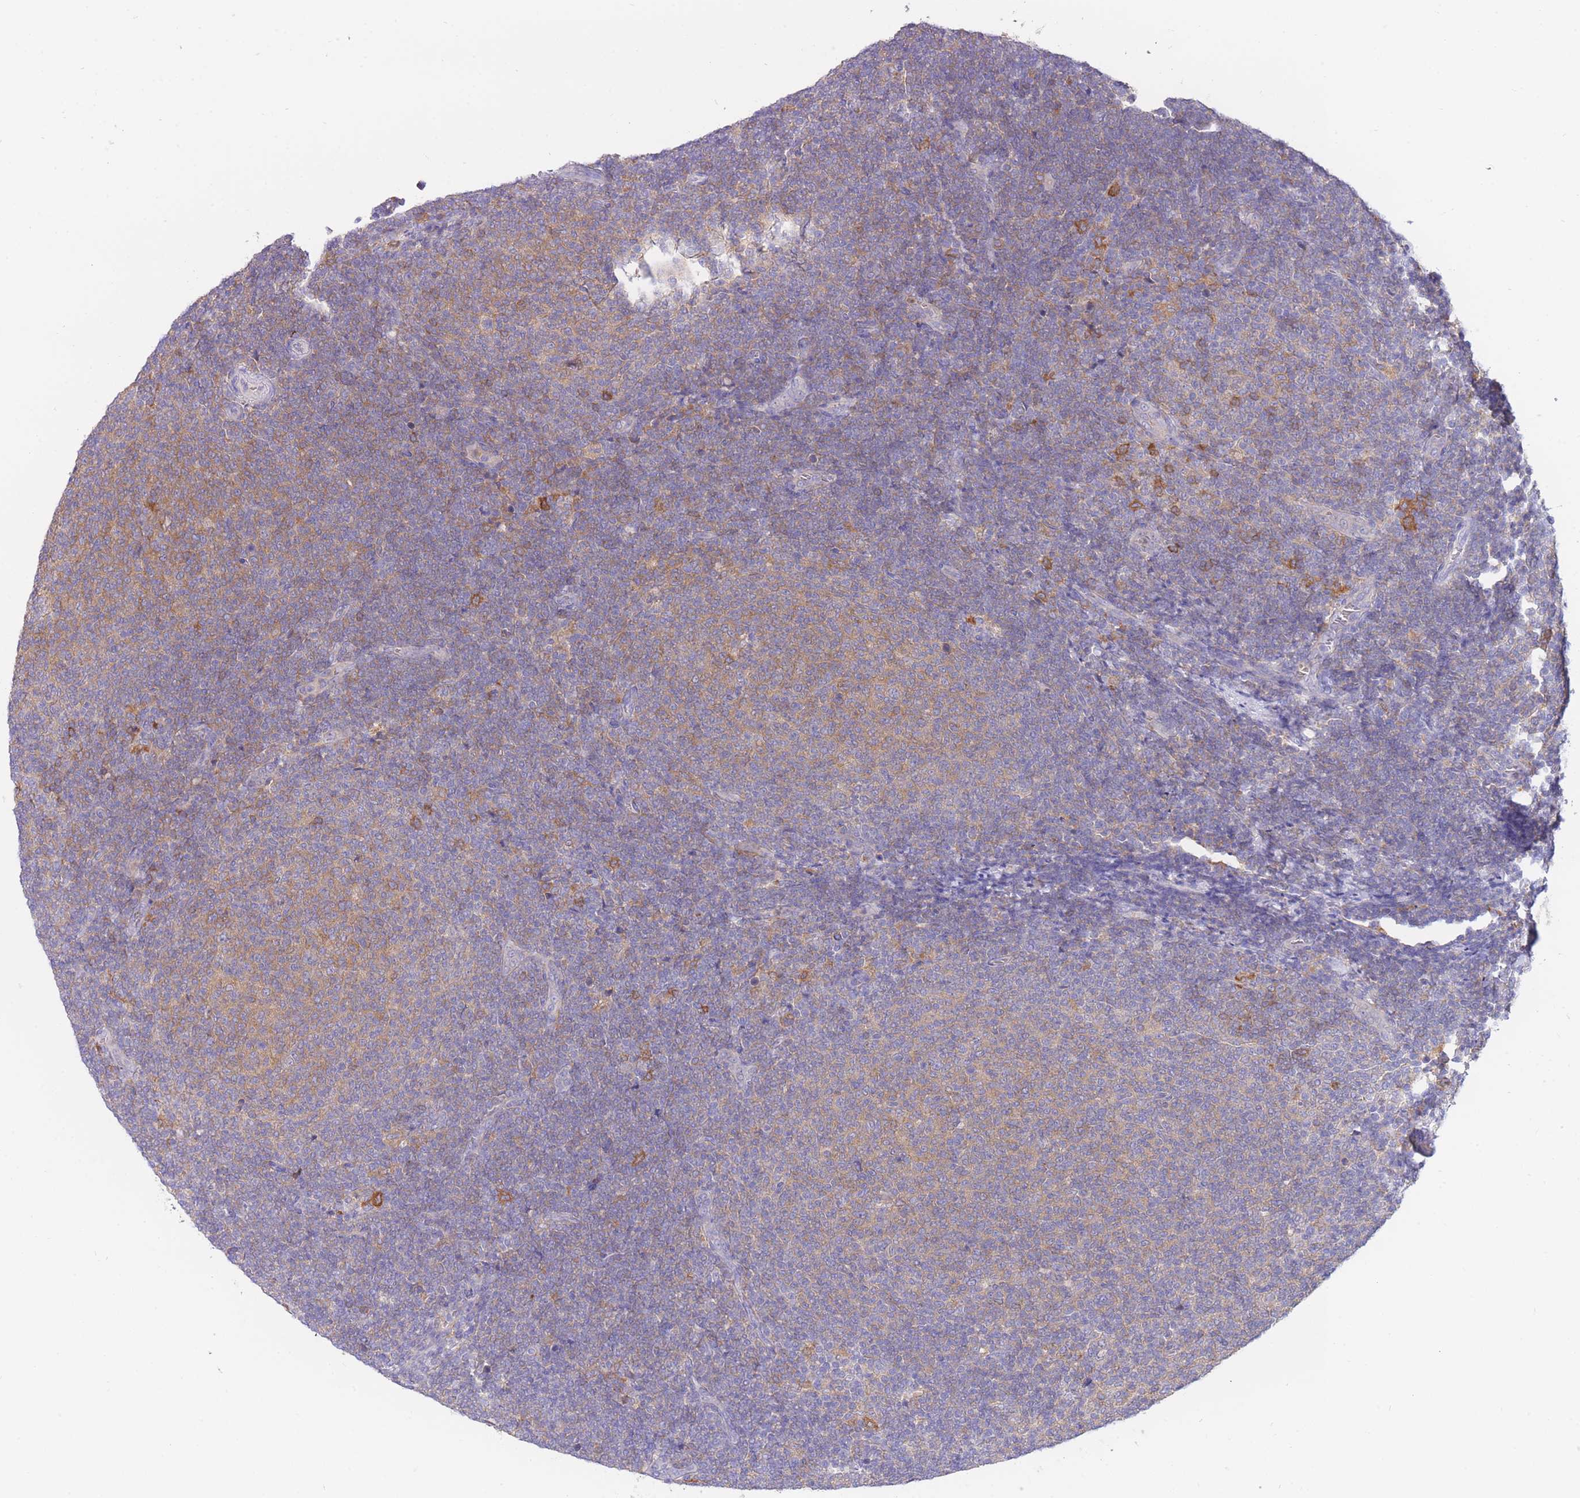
{"staining": {"intensity": "moderate", "quantity": "25%-75%", "location": "cytoplasmic/membranous"}, "tissue": "lymphoma", "cell_type": "Tumor cells", "image_type": "cancer", "snomed": [{"axis": "morphology", "description": "Malignant lymphoma, non-Hodgkin's type, Low grade"}, {"axis": "topography", "description": "Lymph node"}], "caption": "This micrograph reveals lymphoma stained with IHC to label a protein in brown. The cytoplasmic/membranous of tumor cells show moderate positivity for the protein. Nuclei are counter-stained blue.", "gene": "NAMPT", "patient": {"sex": "male", "age": 66}}